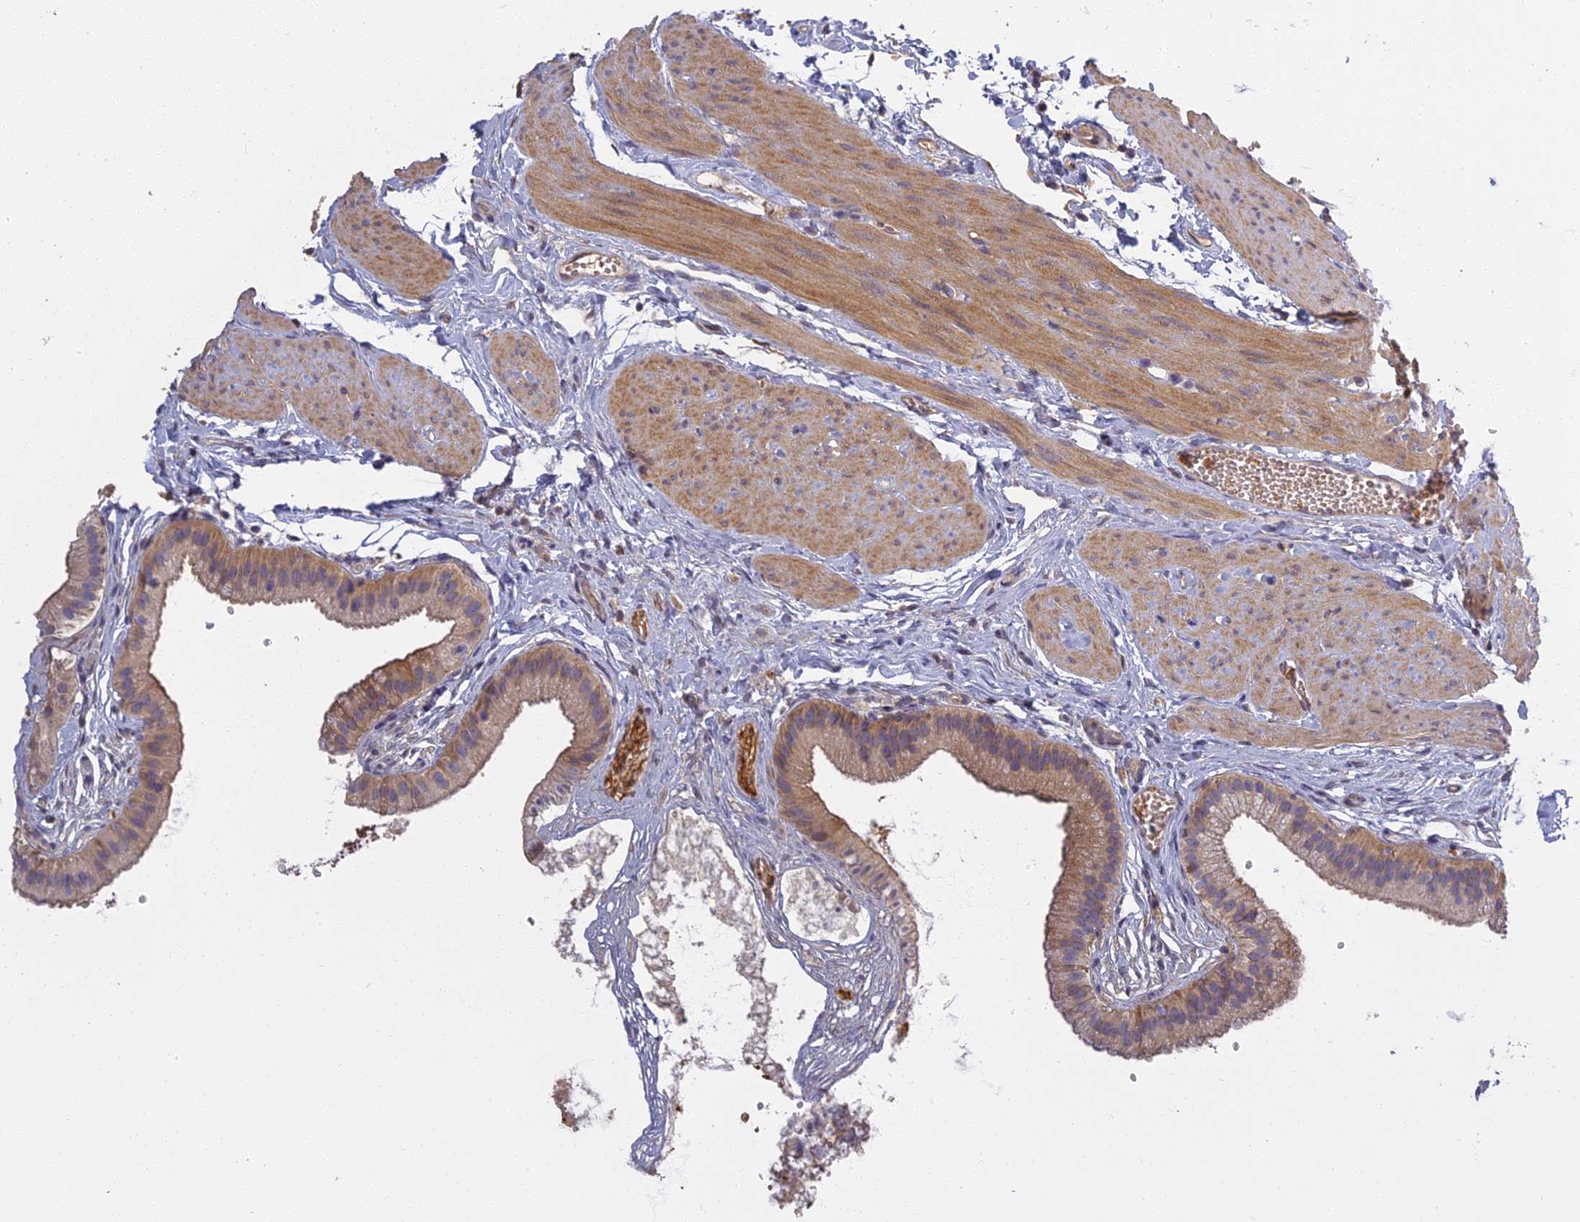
{"staining": {"intensity": "moderate", "quantity": ">75%", "location": "cytoplasmic/membranous,nuclear"}, "tissue": "gallbladder", "cell_type": "Glandular cells", "image_type": "normal", "snomed": [{"axis": "morphology", "description": "Normal tissue, NOS"}, {"axis": "topography", "description": "Gallbladder"}], "caption": "Immunohistochemistry (IHC) photomicrograph of benign gallbladder: human gallbladder stained using IHC exhibits medium levels of moderate protein expression localized specifically in the cytoplasmic/membranous,nuclear of glandular cells, appearing as a cytoplasmic/membranous,nuclear brown color.", "gene": "AP4E1", "patient": {"sex": "female", "age": 54}}